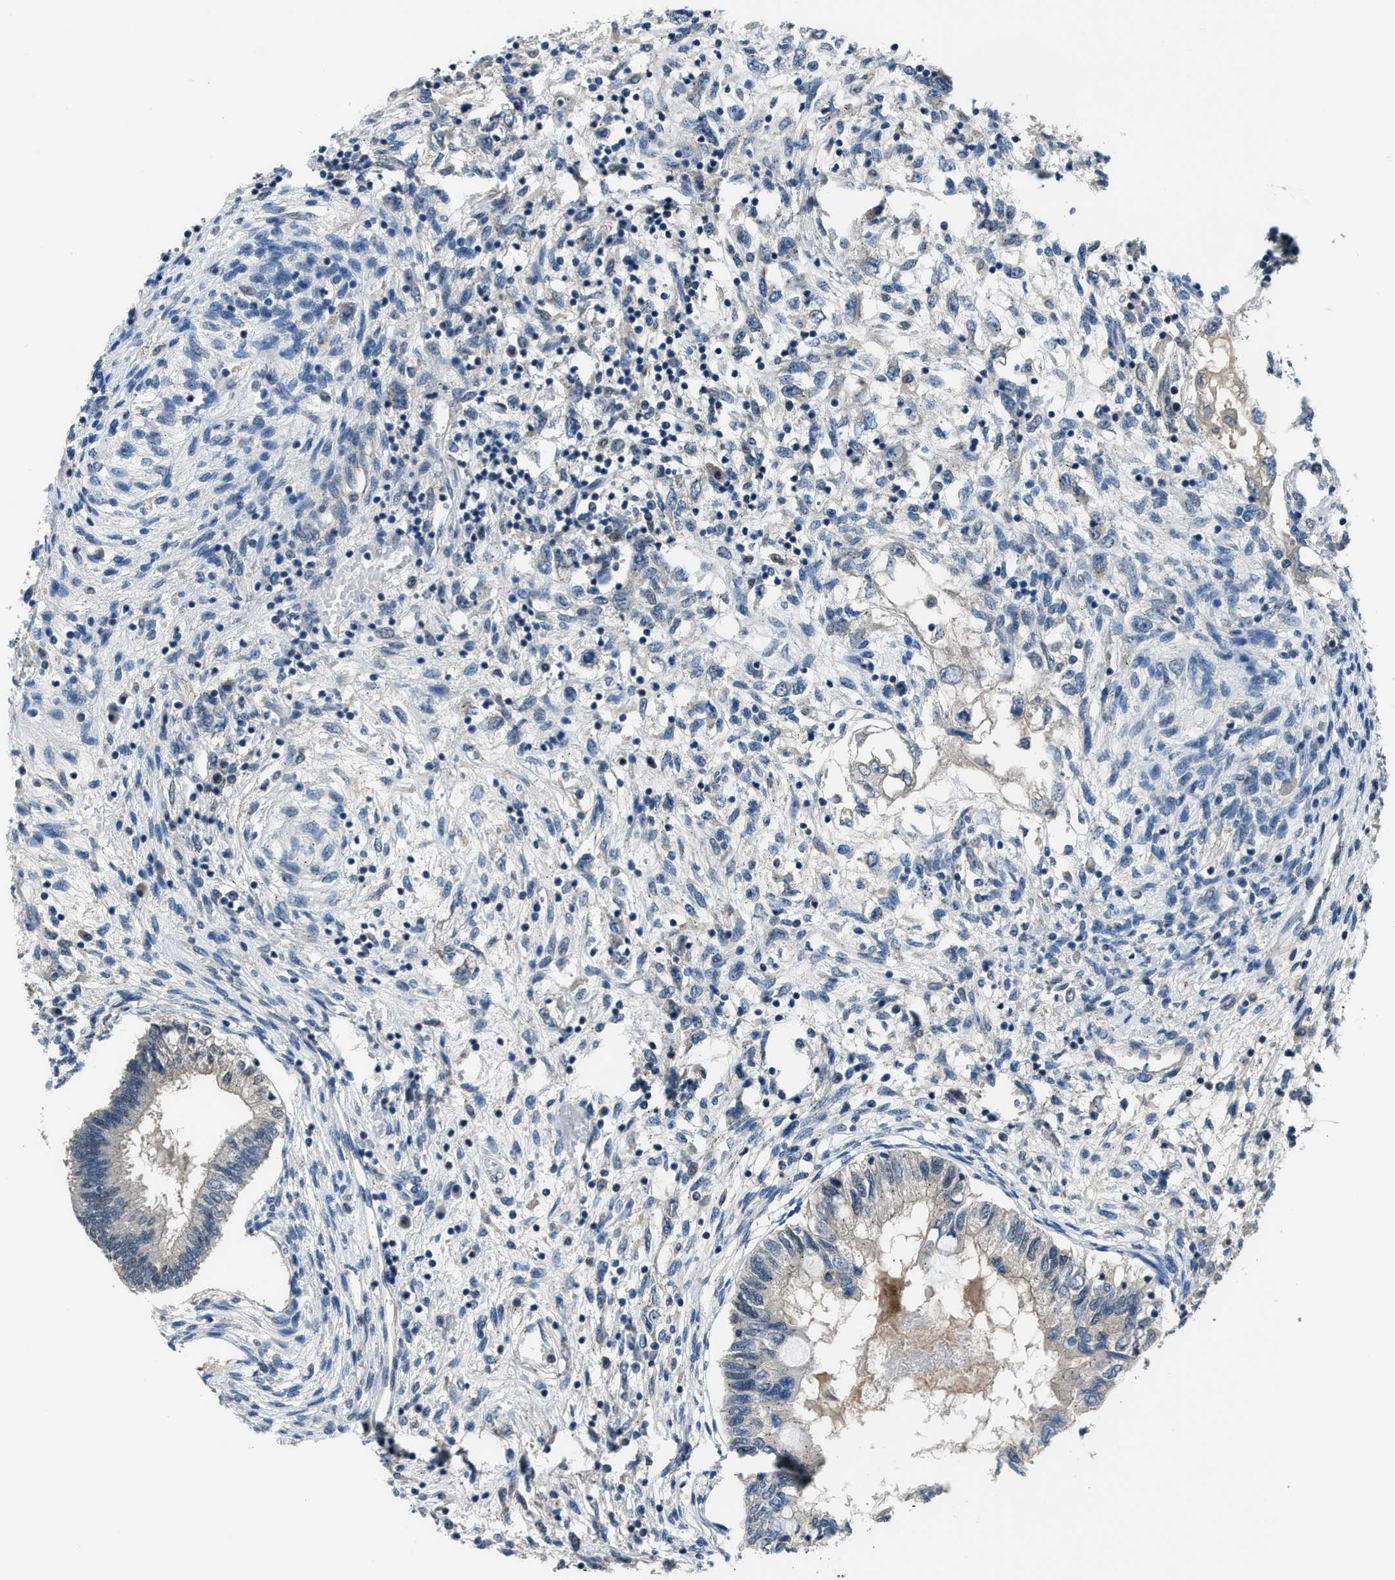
{"staining": {"intensity": "negative", "quantity": "none", "location": "none"}, "tissue": "testis cancer", "cell_type": "Tumor cells", "image_type": "cancer", "snomed": [{"axis": "morphology", "description": "Seminoma, NOS"}, {"axis": "topography", "description": "Testis"}], "caption": "Immunohistochemistry of human testis cancer (seminoma) exhibits no expression in tumor cells.", "gene": "DUSP19", "patient": {"sex": "male", "age": 28}}